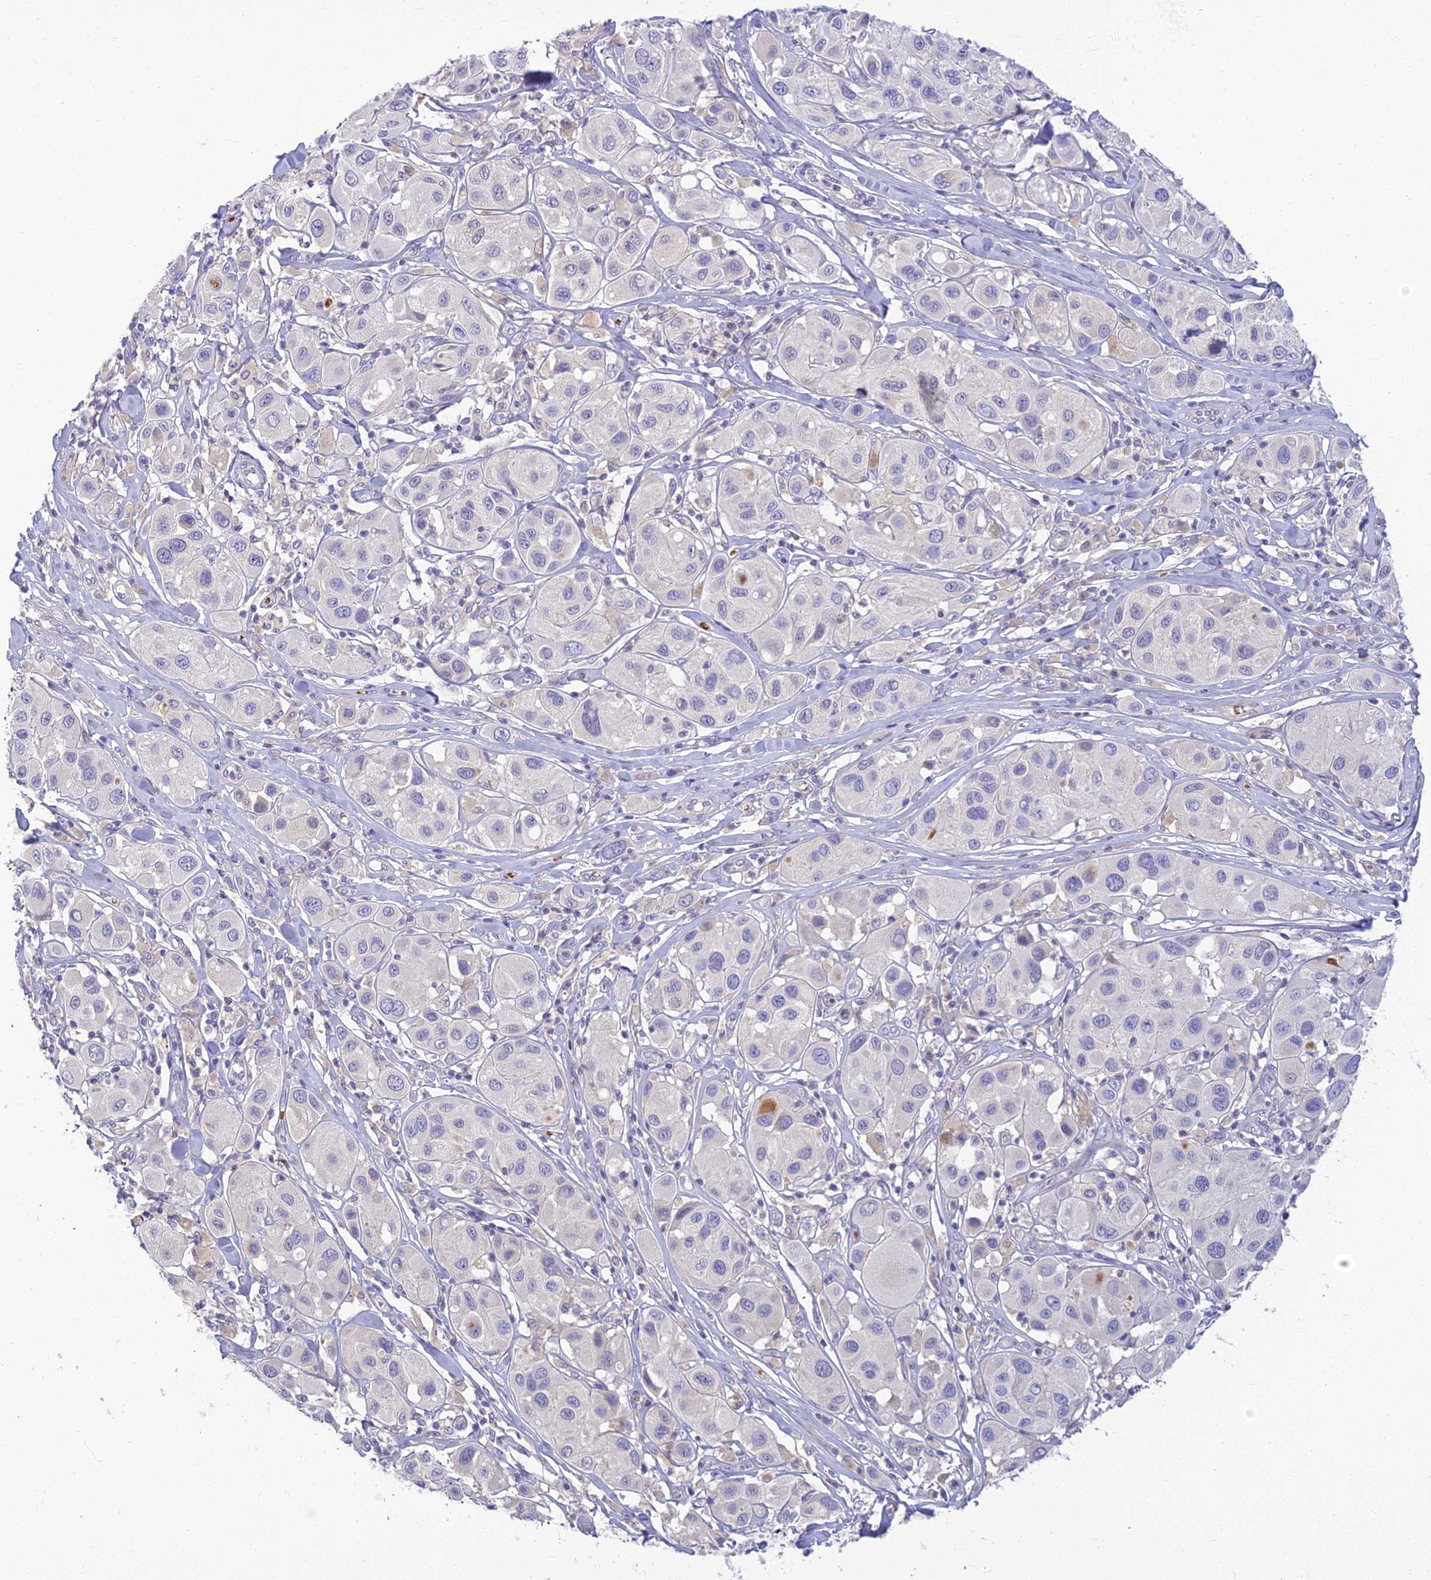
{"staining": {"intensity": "negative", "quantity": "none", "location": "none"}, "tissue": "melanoma", "cell_type": "Tumor cells", "image_type": "cancer", "snomed": [{"axis": "morphology", "description": "Malignant melanoma, Metastatic site"}, {"axis": "topography", "description": "Skin"}], "caption": "IHC image of melanoma stained for a protein (brown), which reveals no expression in tumor cells.", "gene": "CLIP4", "patient": {"sex": "male", "age": 41}}